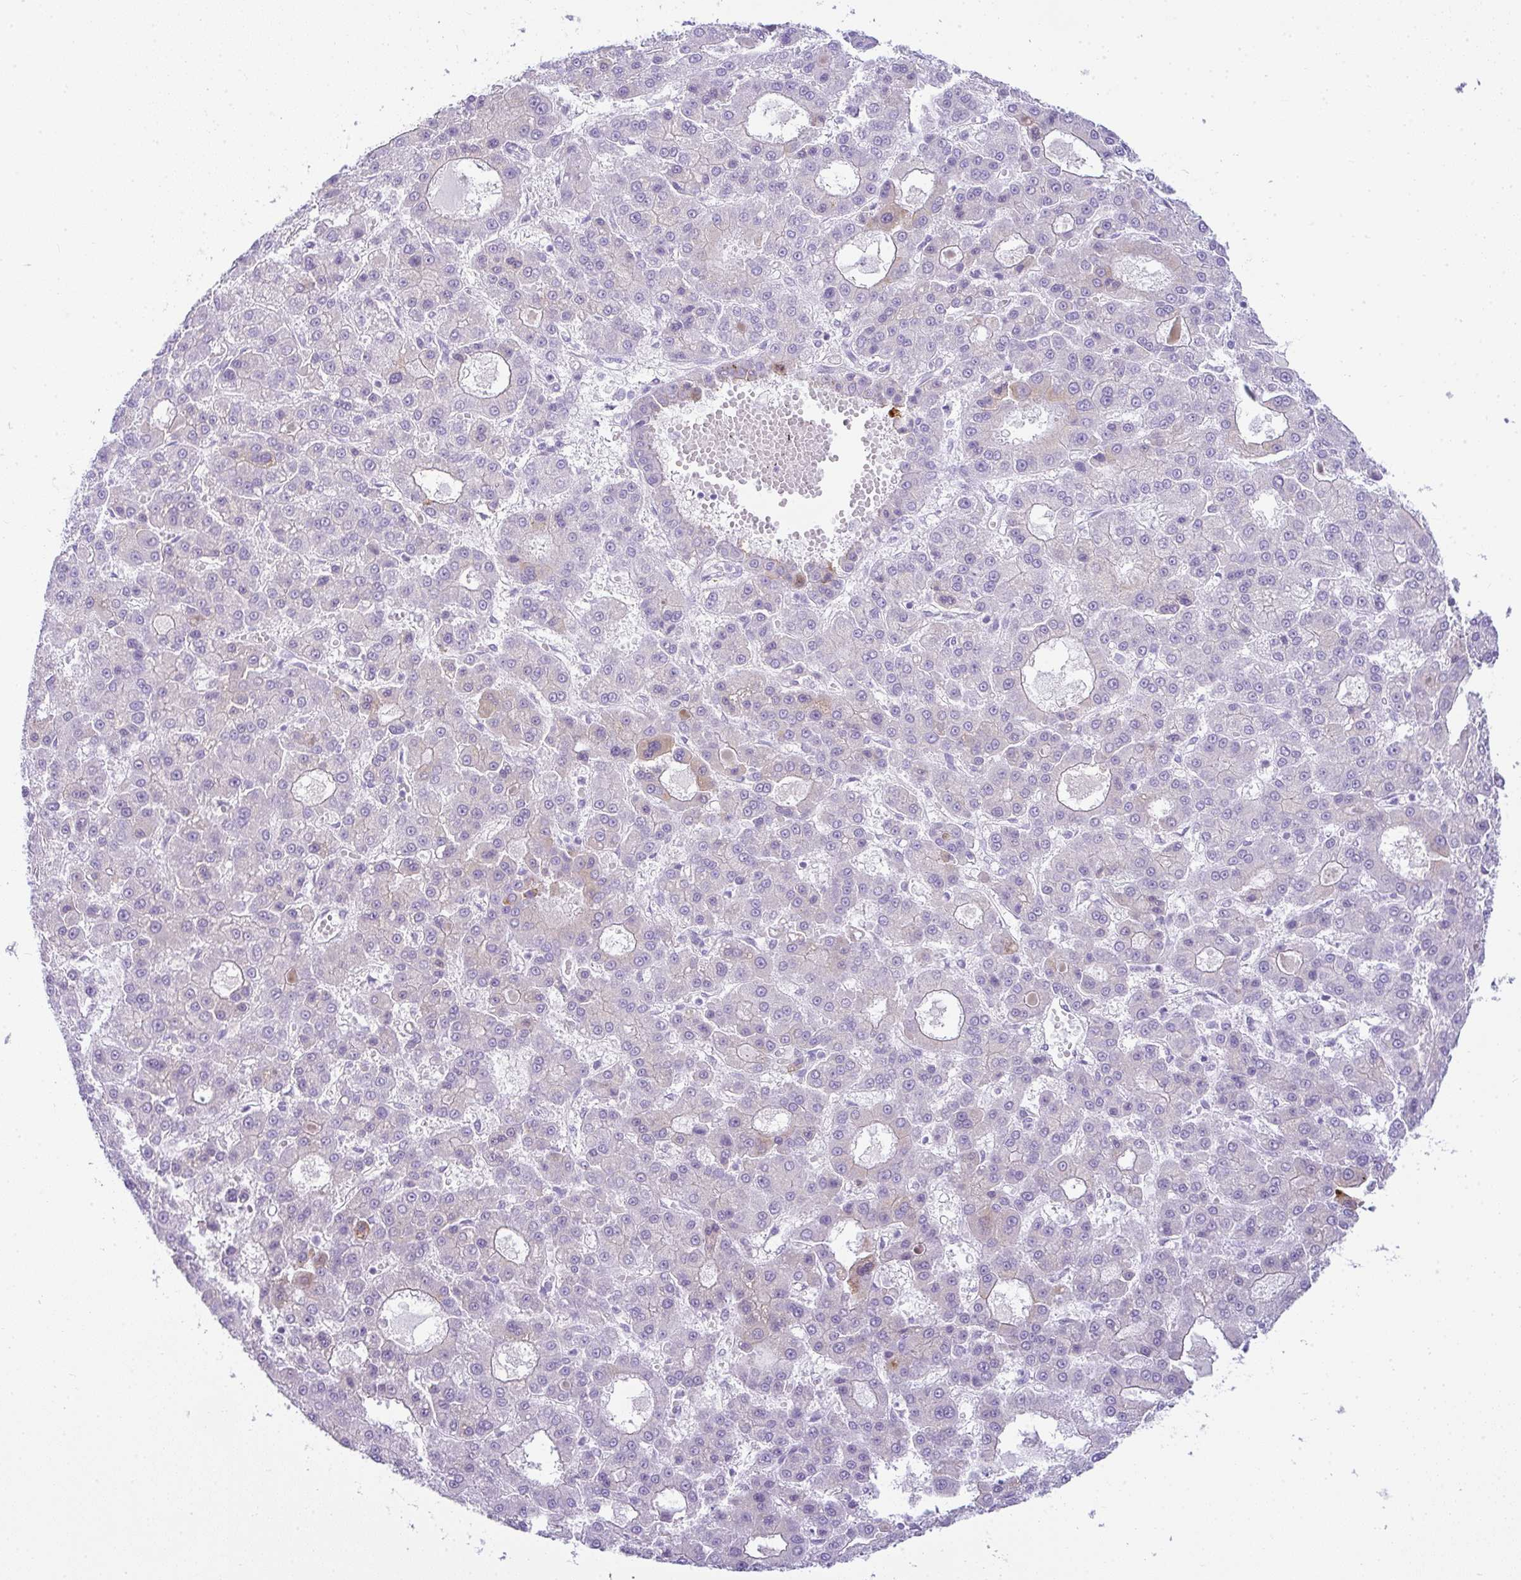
{"staining": {"intensity": "negative", "quantity": "none", "location": "none"}, "tissue": "liver cancer", "cell_type": "Tumor cells", "image_type": "cancer", "snomed": [{"axis": "morphology", "description": "Carcinoma, Hepatocellular, NOS"}, {"axis": "topography", "description": "Liver"}], "caption": "DAB (3,3'-diaminobenzidine) immunohistochemical staining of liver cancer (hepatocellular carcinoma) reveals no significant positivity in tumor cells.", "gene": "RASL10A", "patient": {"sex": "male", "age": 70}}